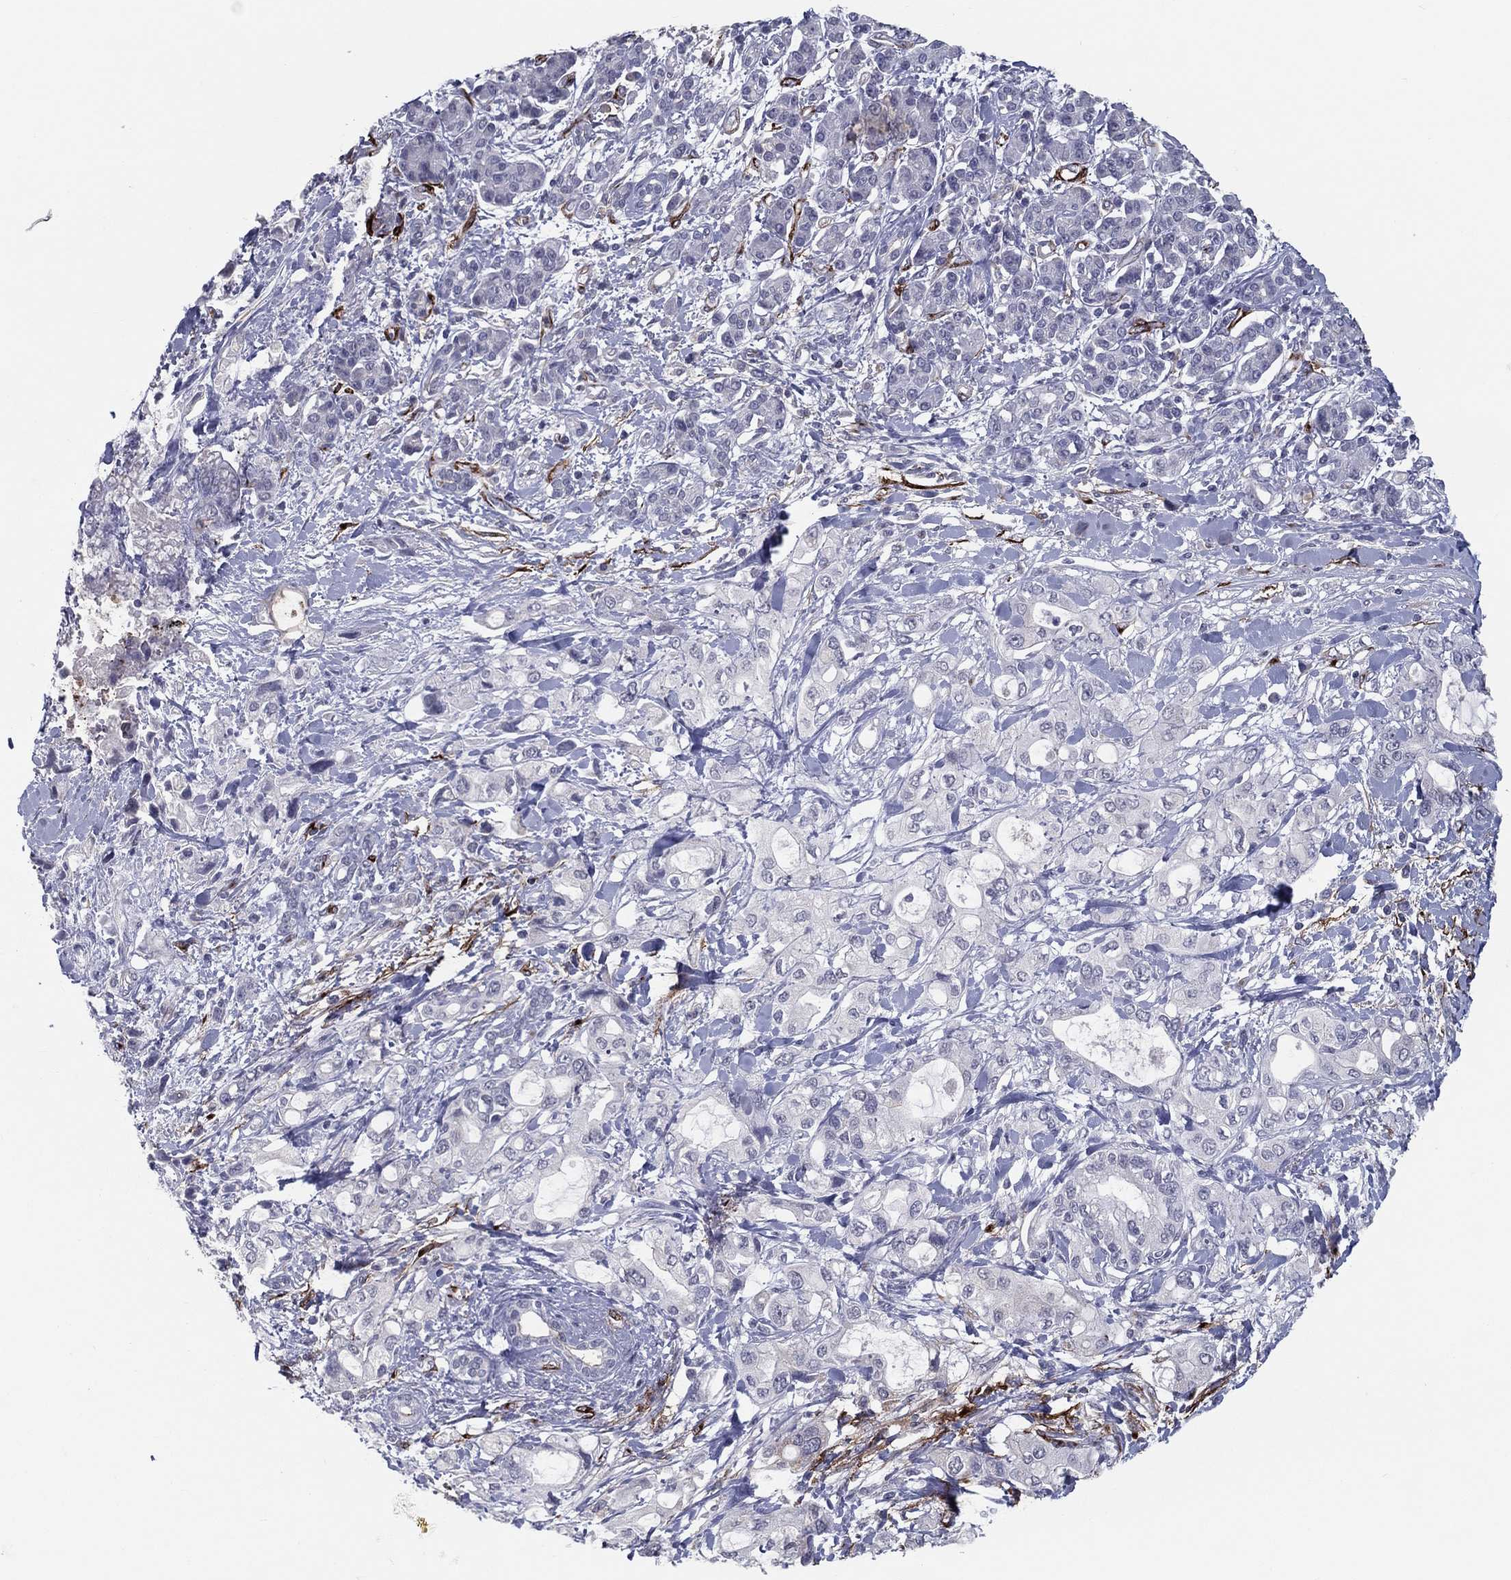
{"staining": {"intensity": "negative", "quantity": "none", "location": "none"}, "tissue": "pancreatic cancer", "cell_type": "Tumor cells", "image_type": "cancer", "snomed": [{"axis": "morphology", "description": "Adenocarcinoma, NOS"}, {"axis": "topography", "description": "Pancreas"}], "caption": "Protein analysis of pancreatic adenocarcinoma exhibits no significant expression in tumor cells. The staining is performed using DAB brown chromogen with nuclei counter-stained in using hematoxylin.", "gene": "ACE2", "patient": {"sex": "female", "age": 56}}